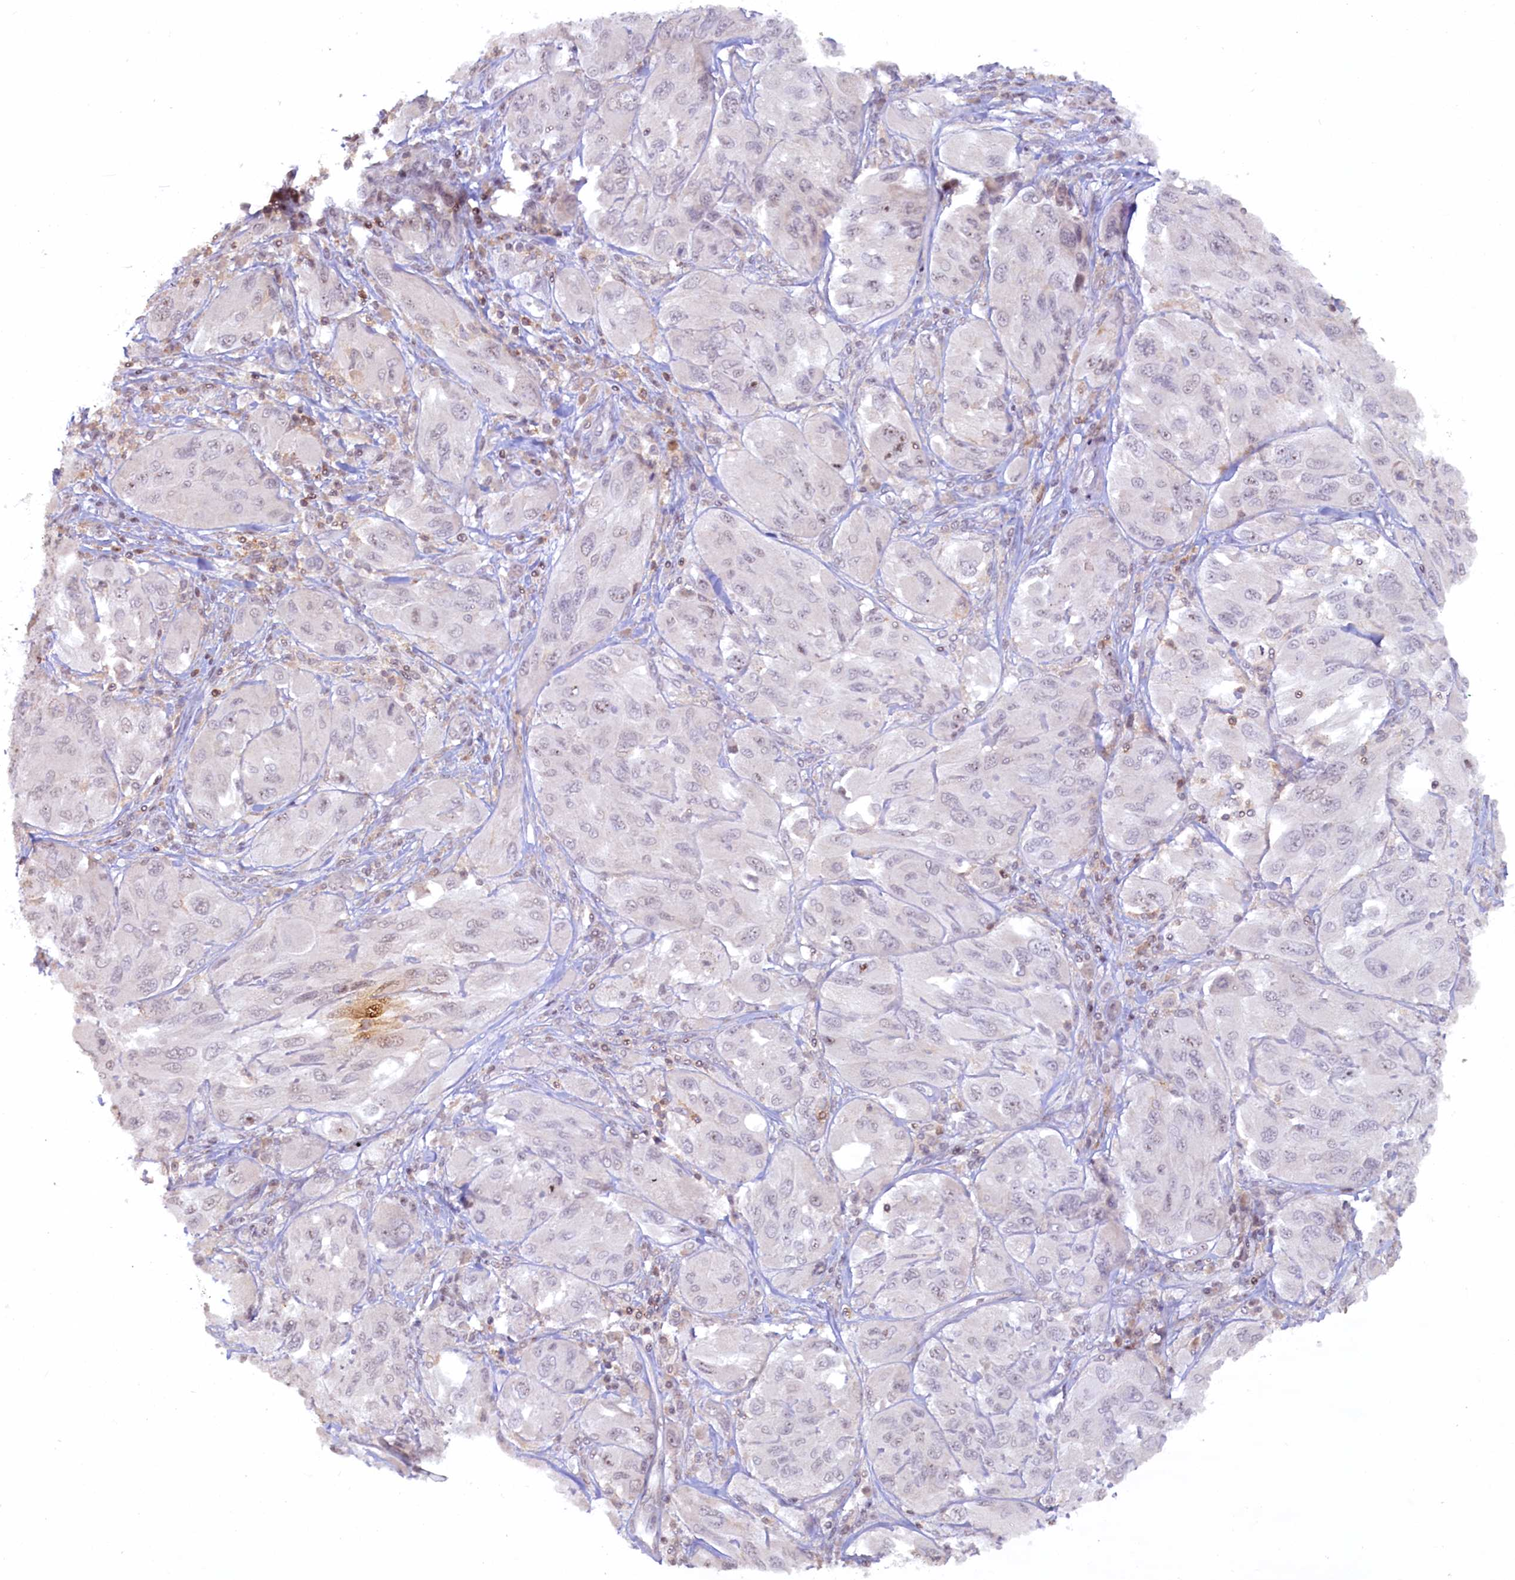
{"staining": {"intensity": "negative", "quantity": "none", "location": "none"}, "tissue": "melanoma", "cell_type": "Tumor cells", "image_type": "cancer", "snomed": [{"axis": "morphology", "description": "Malignant melanoma, NOS"}, {"axis": "topography", "description": "Skin"}], "caption": "Tumor cells show no significant protein staining in melanoma.", "gene": "FYB1", "patient": {"sex": "female", "age": 91}}